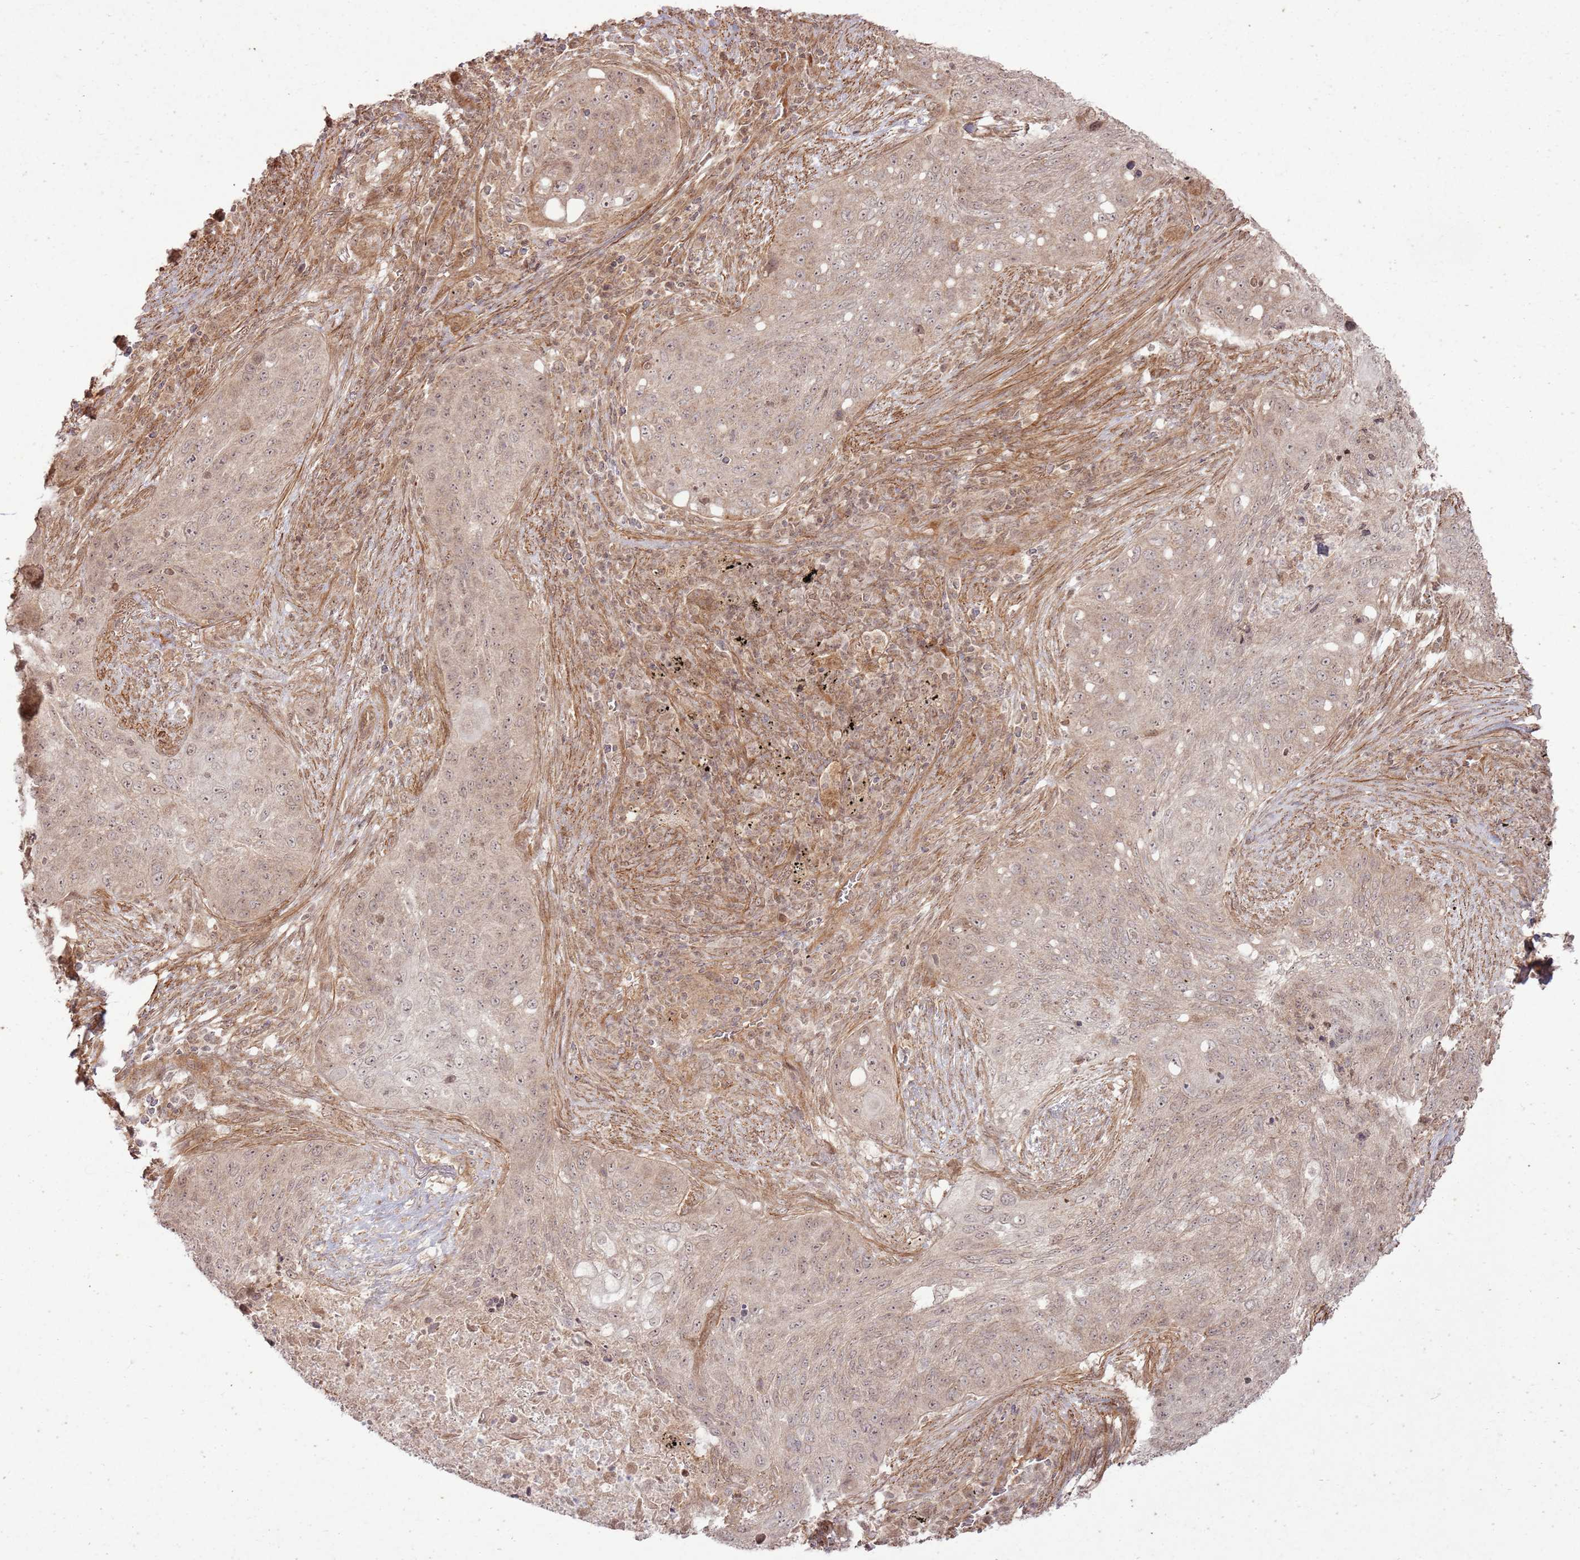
{"staining": {"intensity": "weak", "quantity": ">75%", "location": "cytoplasmic/membranous,nuclear"}, "tissue": "lung cancer", "cell_type": "Tumor cells", "image_type": "cancer", "snomed": [{"axis": "morphology", "description": "Squamous cell carcinoma, NOS"}, {"axis": "topography", "description": "Lung"}], "caption": "High-power microscopy captured an immunohistochemistry image of lung cancer (squamous cell carcinoma), revealing weak cytoplasmic/membranous and nuclear positivity in about >75% of tumor cells. Immunohistochemistry stains the protein in brown and the nuclei are stained blue.", "gene": "ZNF623", "patient": {"sex": "female", "age": 63}}